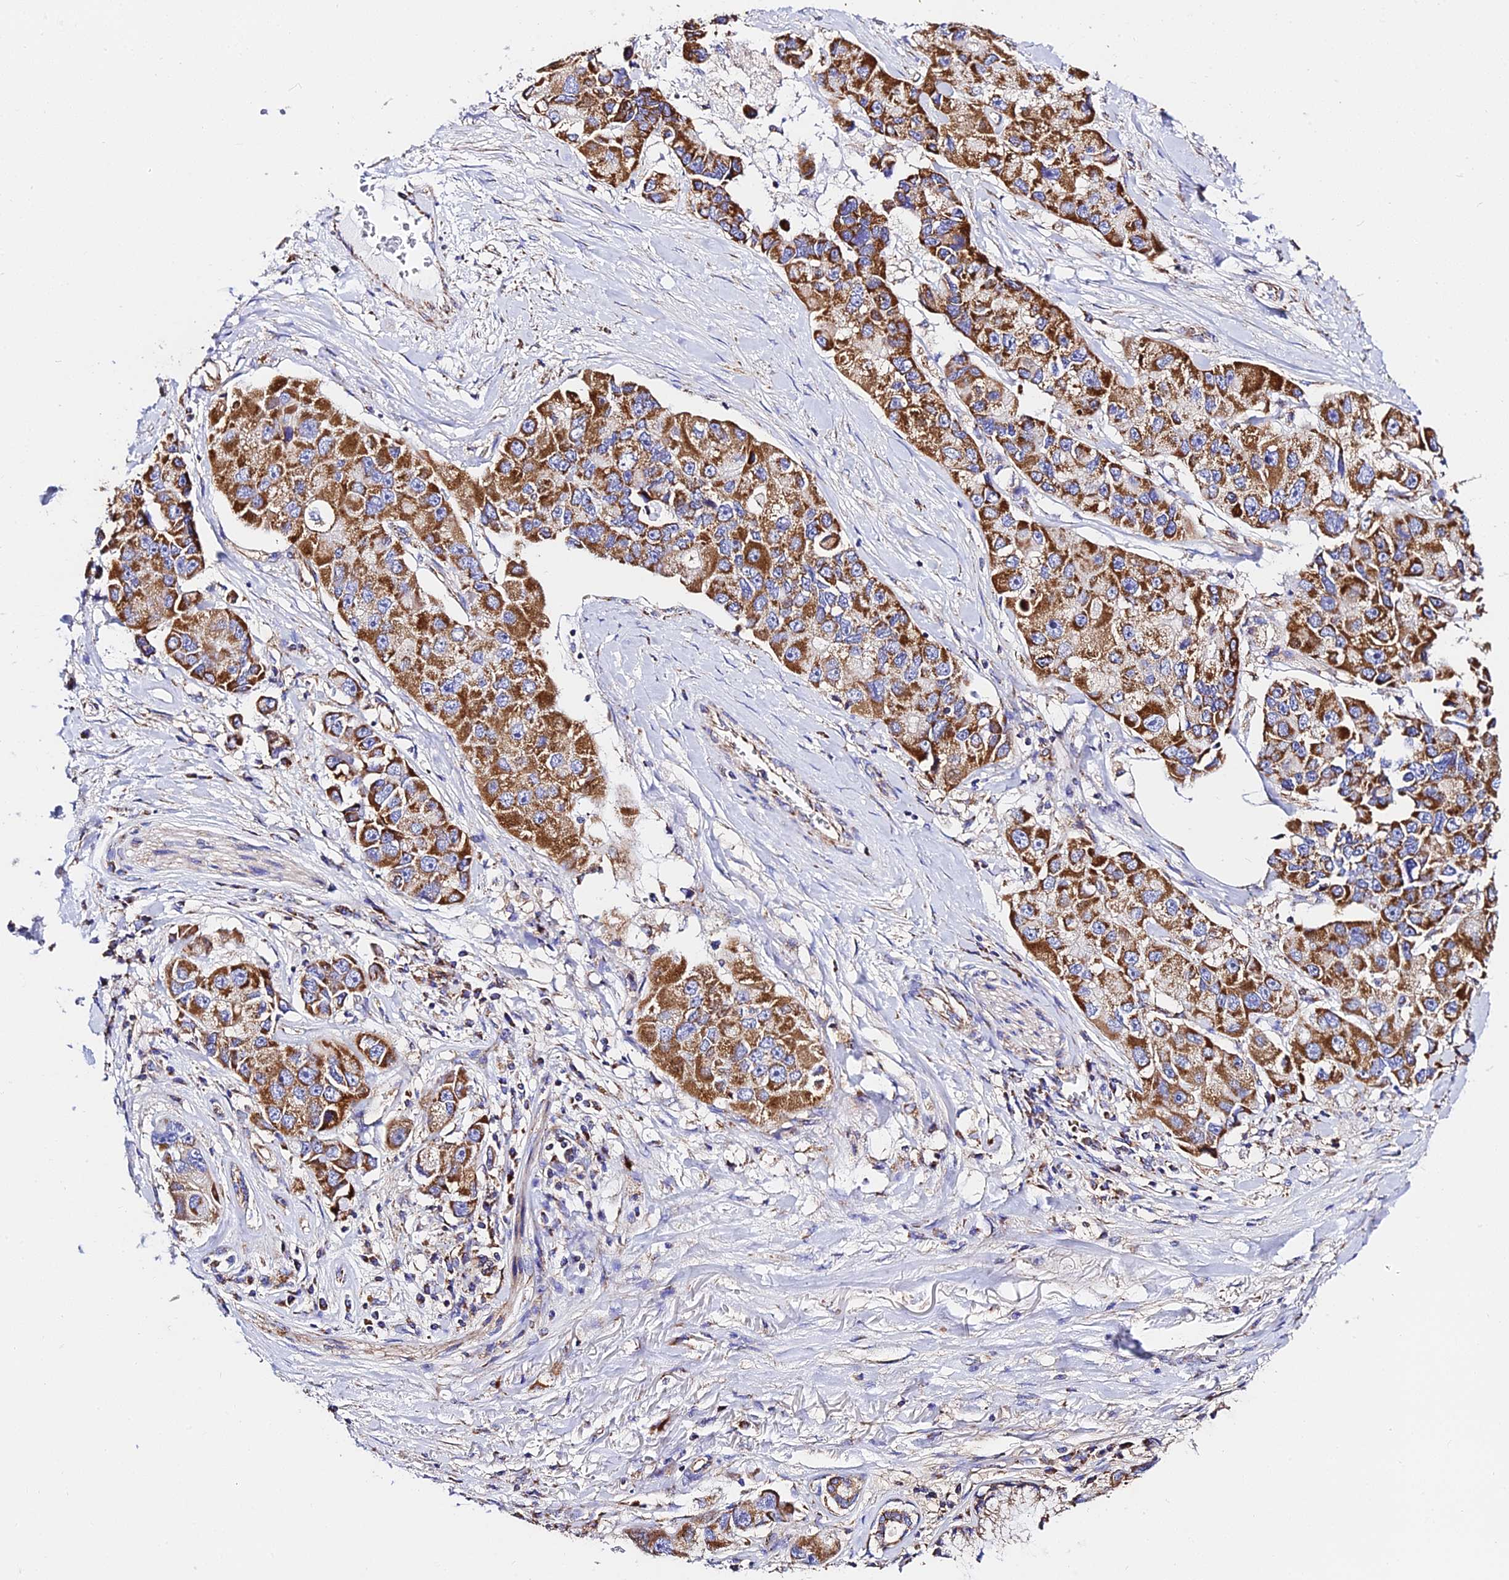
{"staining": {"intensity": "strong", "quantity": ">75%", "location": "cytoplasmic/membranous"}, "tissue": "lung cancer", "cell_type": "Tumor cells", "image_type": "cancer", "snomed": [{"axis": "morphology", "description": "Adenocarcinoma, NOS"}, {"axis": "topography", "description": "Lung"}], "caption": "Tumor cells show high levels of strong cytoplasmic/membranous expression in about >75% of cells in human lung cancer. Immunohistochemistry stains the protein in brown and the nuclei are stained blue.", "gene": "ZNF573", "patient": {"sex": "female", "age": 54}}